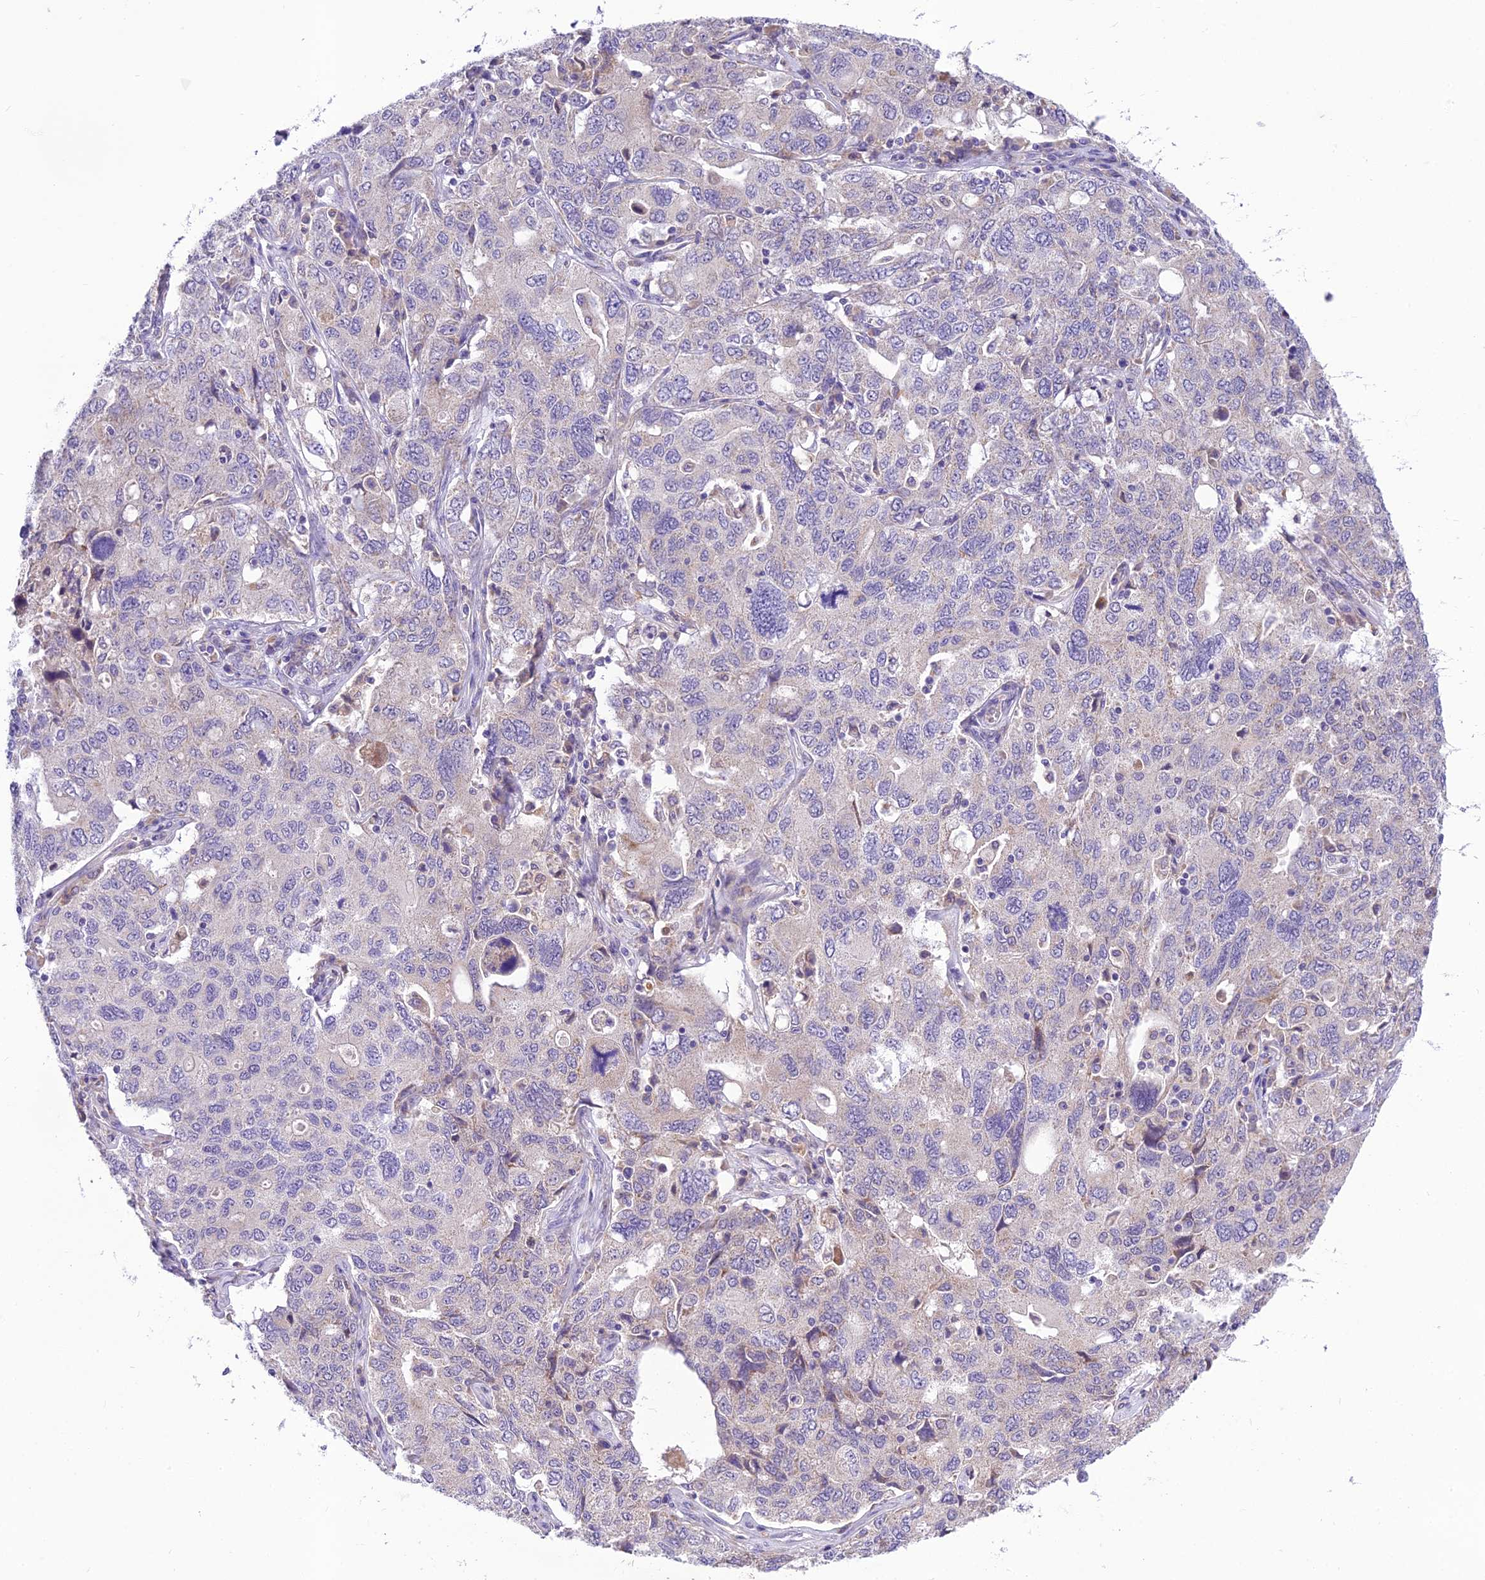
{"staining": {"intensity": "negative", "quantity": "none", "location": "none"}, "tissue": "ovarian cancer", "cell_type": "Tumor cells", "image_type": "cancer", "snomed": [{"axis": "morphology", "description": "Carcinoma, endometroid"}, {"axis": "topography", "description": "Ovary"}], "caption": "IHC photomicrograph of neoplastic tissue: ovarian cancer stained with DAB (3,3'-diaminobenzidine) exhibits no significant protein expression in tumor cells.", "gene": "MIIP", "patient": {"sex": "female", "age": 62}}